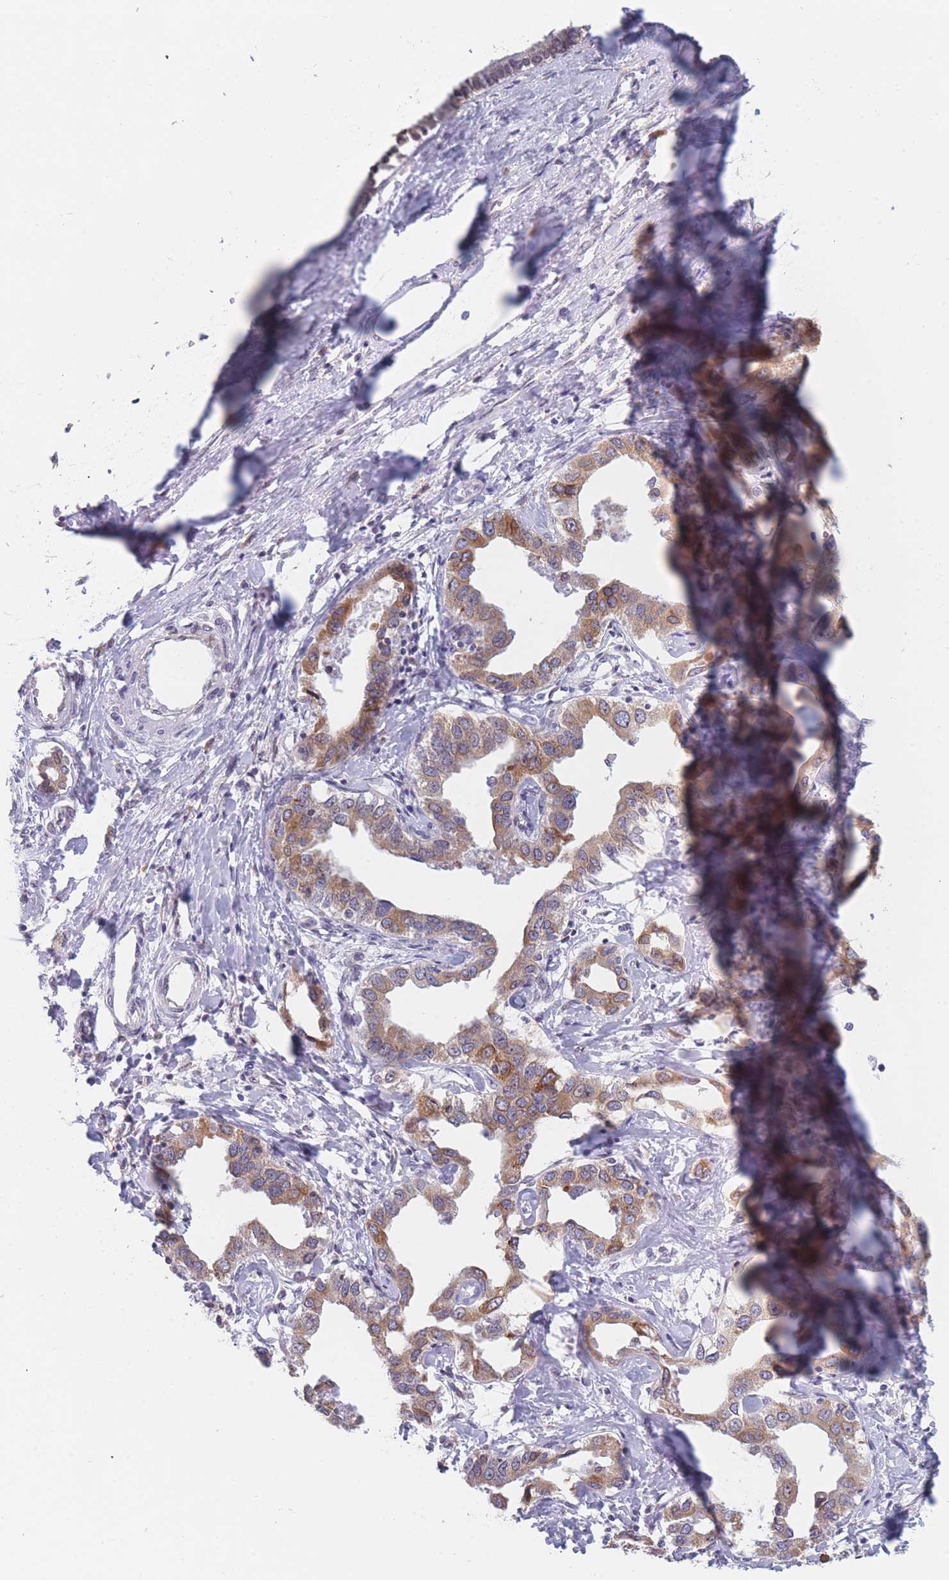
{"staining": {"intensity": "moderate", "quantity": ">75%", "location": "cytoplasmic/membranous"}, "tissue": "liver cancer", "cell_type": "Tumor cells", "image_type": "cancer", "snomed": [{"axis": "morphology", "description": "Cholangiocarcinoma"}, {"axis": "topography", "description": "Liver"}], "caption": "Protein expression analysis of liver cancer exhibits moderate cytoplasmic/membranous expression in approximately >75% of tumor cells.", "gene": "TMED10", "patient": {"sex": "male", "age": 59}}